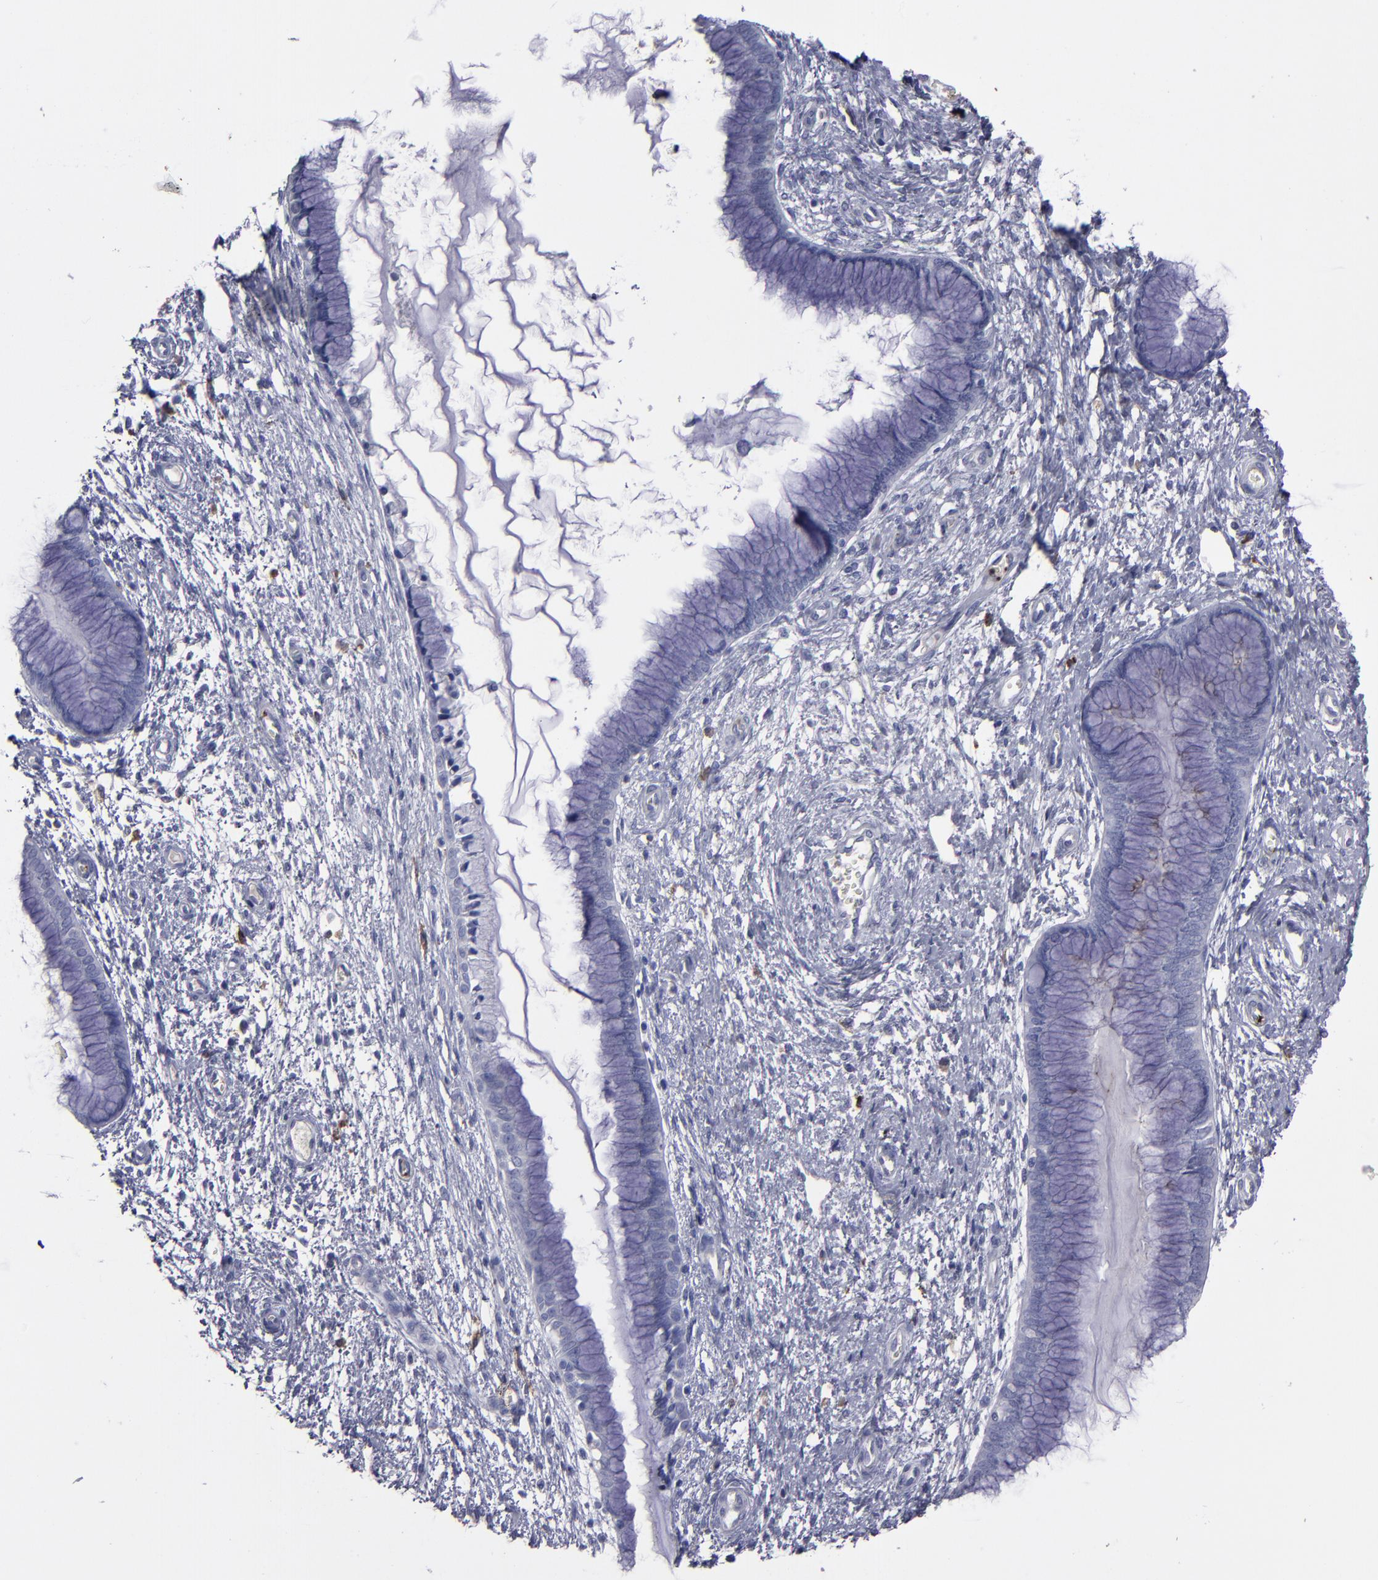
{"staining": {"intensity": "negative", "quantity": "none", "location": "none"}, "tissue": "cervix", "cell_type": "Glandular cells", "image_type": "normal", "snomed": [{"axis": "morphology", "description": "Normal tissue, NOS"}, {"axis": "topography", "description": "Cervix"}], "caption": "An IHC image of unremarkable cervix is shown. There is no staining in glandular cells of cervix. (DAB IHC, high magnification).", "gene": "CD36", "patient": {"sex": "female", "age": 55}}